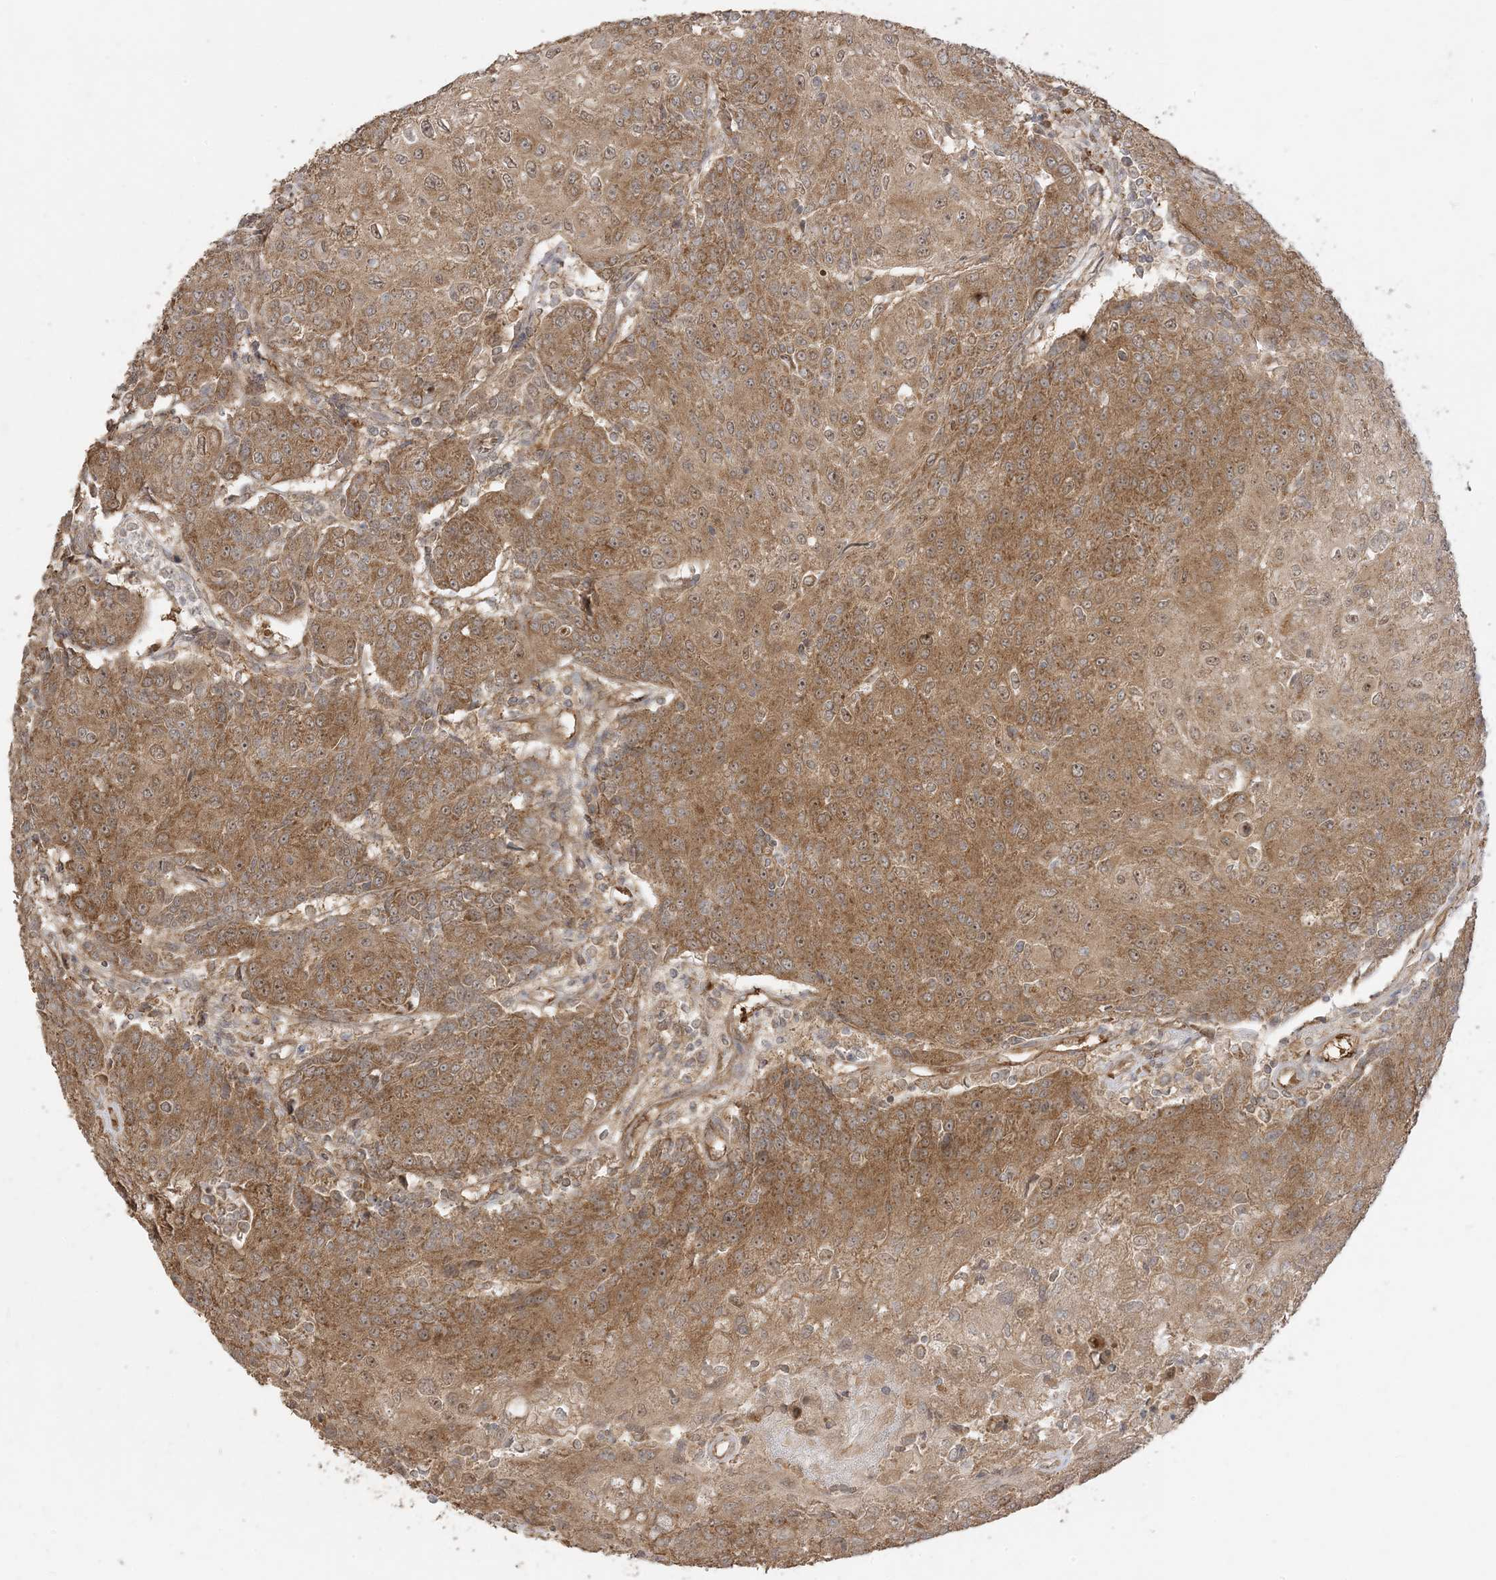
{"staining": {"intensity": "strong", "quantity": ">75%", "location": "cytoplasmic/membranous,nuclear"}, "tissue": "urothelial cancer", "cell_type": "Tumor cells", "image_type": "cancer", "snomed": [{"axis": "morphology", "description": "Urothelial carcinoma, High grade"}, {"axis": "topography", "description": "Urinary bladder"}], "caption": "A high amount of strong cytoplasmic/membranous and nuclear positivity is seen in about >75% of tumor cells in urothelial carcinoma (high-grade) tissue.", "gene": "SIRT3", "patient": {"sex": "female", "age": 85}}